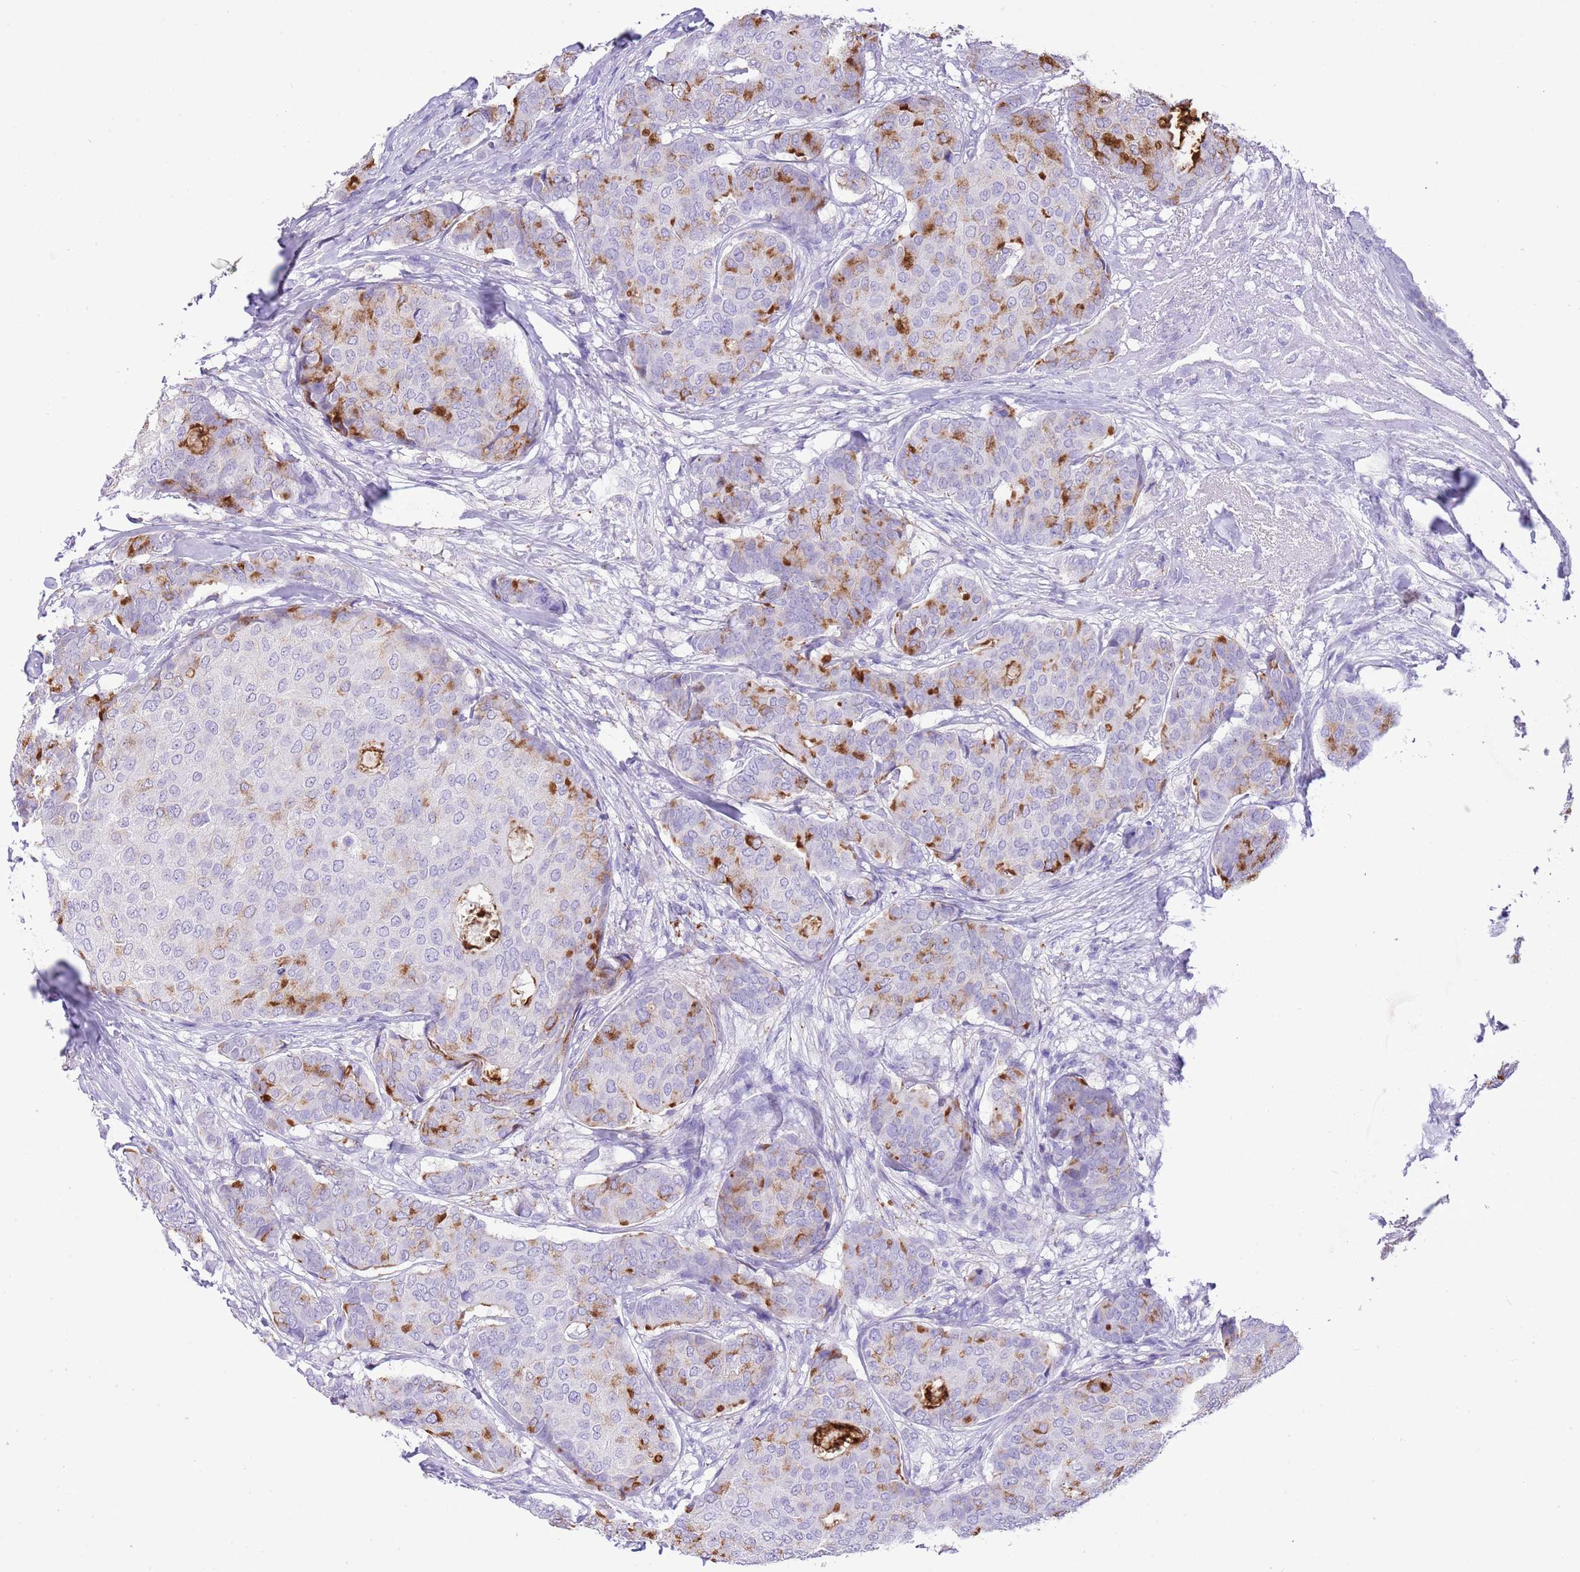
{"staining": {"intensity": "strong", "quantity": "<25%", "location": "cytoplasmic/membranous"}, "tissue": "breast cancer", "cell_type": "Tumor cells", "image_type": "cancer", "snomed": [{"axis": "morphology", "description": "Duct carcinoma"}, {"axis": "topography", "description": "Breast"}], "caption": "This photomicrograph demonstrates IHC staining of human breast intraductal carcinoma, with medium strong cytoplasmic/membranous staining in approximately <25% of tumor cells.", "gene": "OR2Z1", "patient": {"sex": "female", "age": 75}}